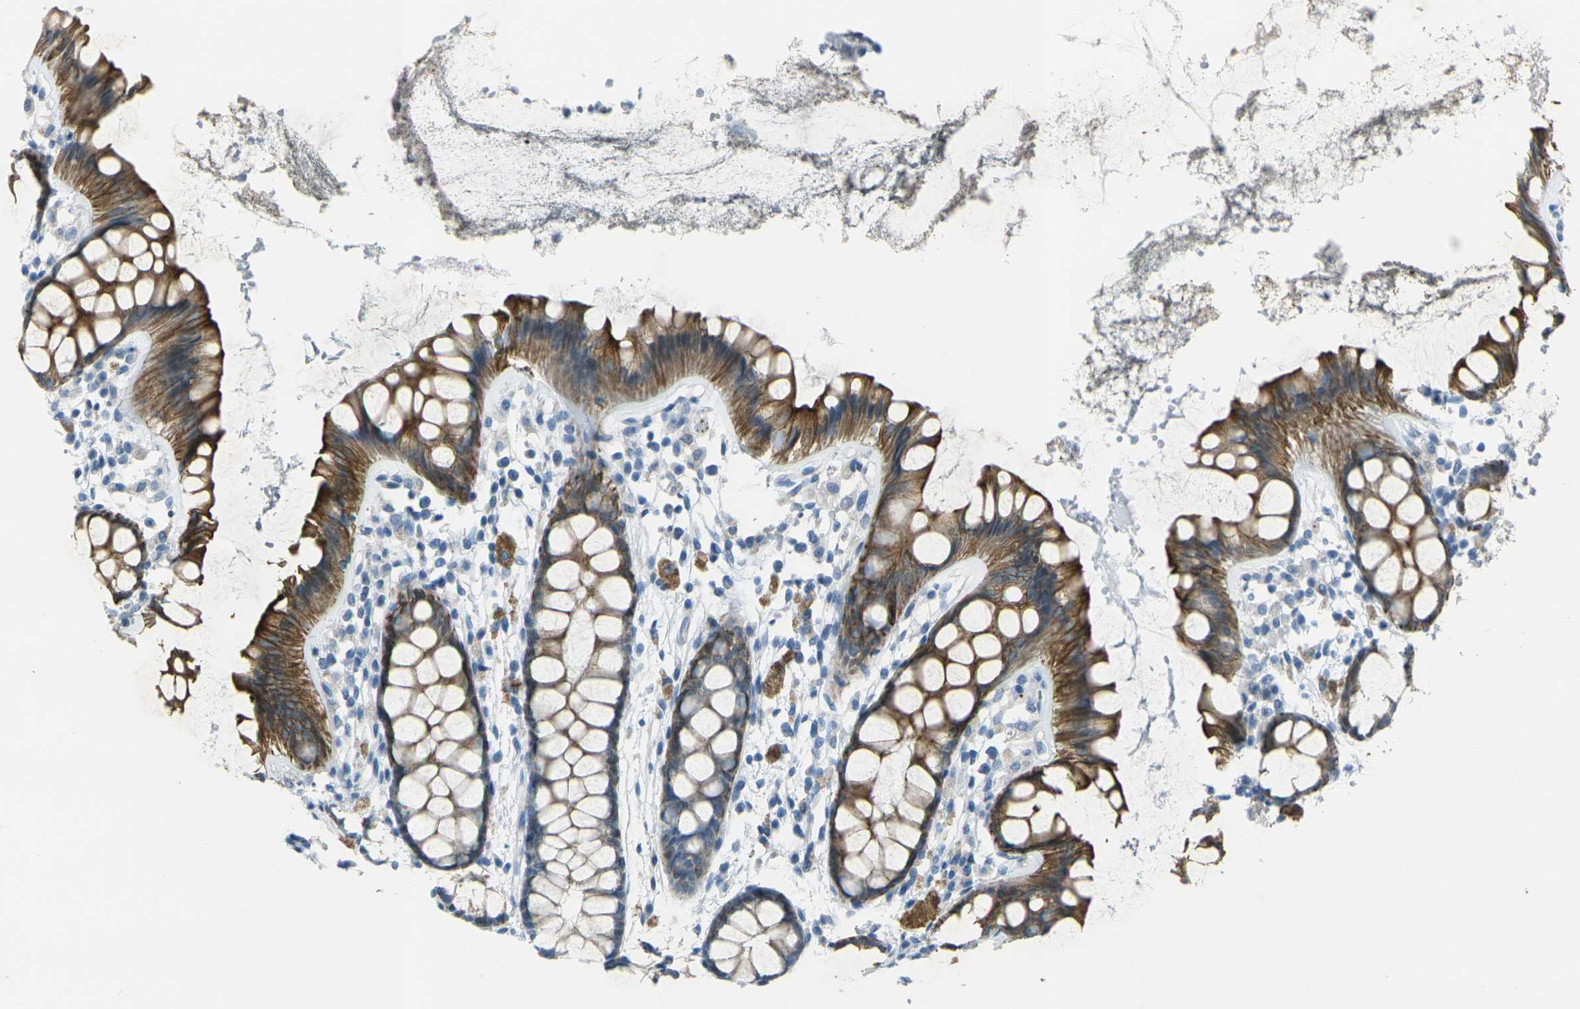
{"staining": {"intensity": "strong", "quantity": "25%-75%", "location": "cytoplasmic/membranous"}, "tissue": "rectum", "cell_type": "Glandular cells", "image_type": "normal", "snomed": [{"axis": "morphology", "description": "Normal tissue, NOS"}, {"axis": "topography", "description": "Rectum"}], "caption": "There is high levels of strong cytoplasmic/membranous expression in glandular cells of normal rectum, as demonstrated by immunohistochemical staining (brown color).", "gene": "ANKRD46", "patient": {"sex": "female", "age": 66}}